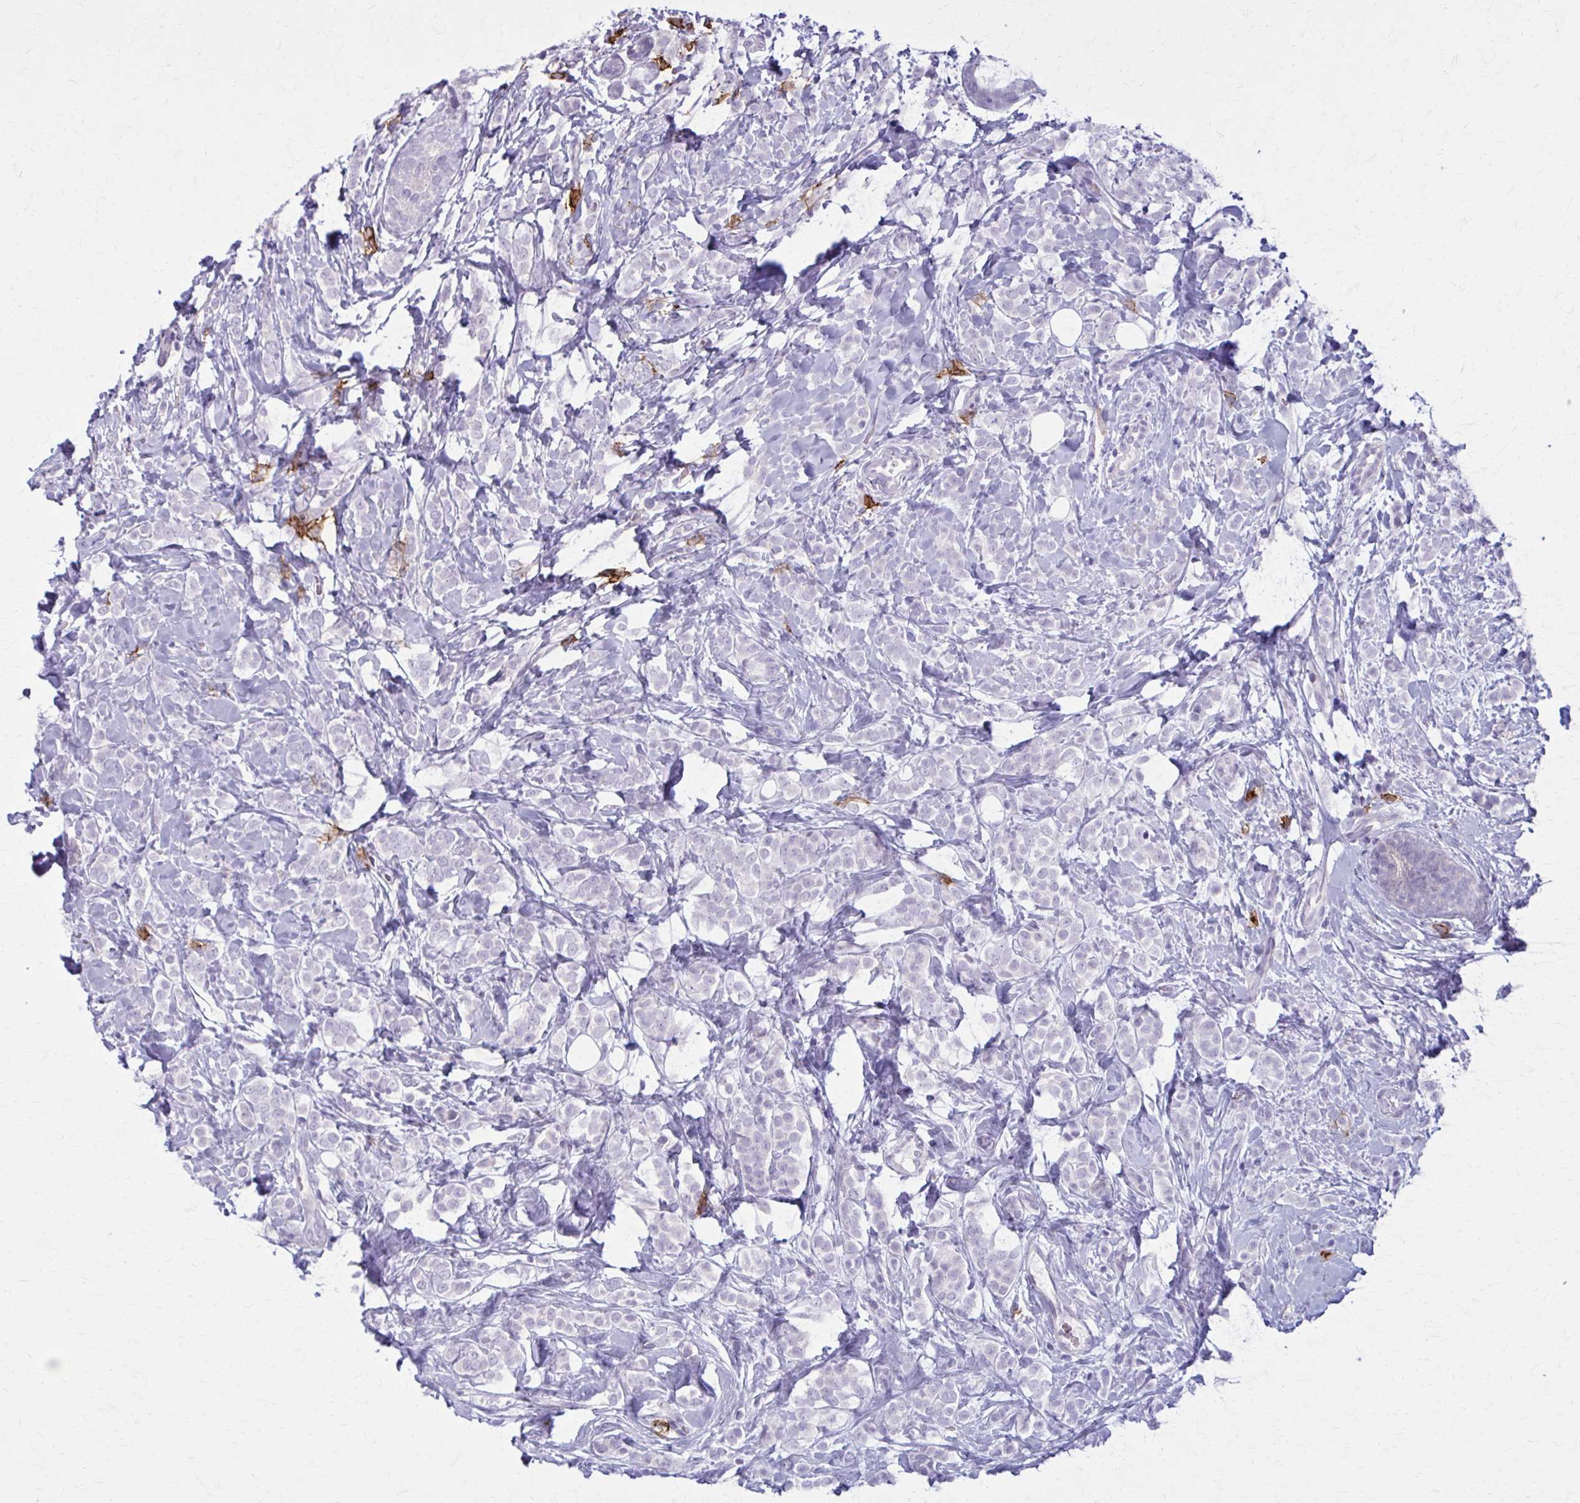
{"staining": {"intensity": "negative", "quantity": "none", "location": "none"}, "tissue": "breast cancer", "cell_type": "Tumor cells", "image_type": "cancer", "snomed": [{"axis": "morphology", "description": "Lobular carcinoma"}, {"axis": "topography", "description": "Breast"}], "caption": "Protein analysis of breast cancer displays no significant expression in tumor cells. (Brightfield microscopy of DAB (3,3'-diaminobenzidine) immunohistochemistry at high magnification).", "gene": "CD38", "patient": {"sex": "female", "age": 49}}